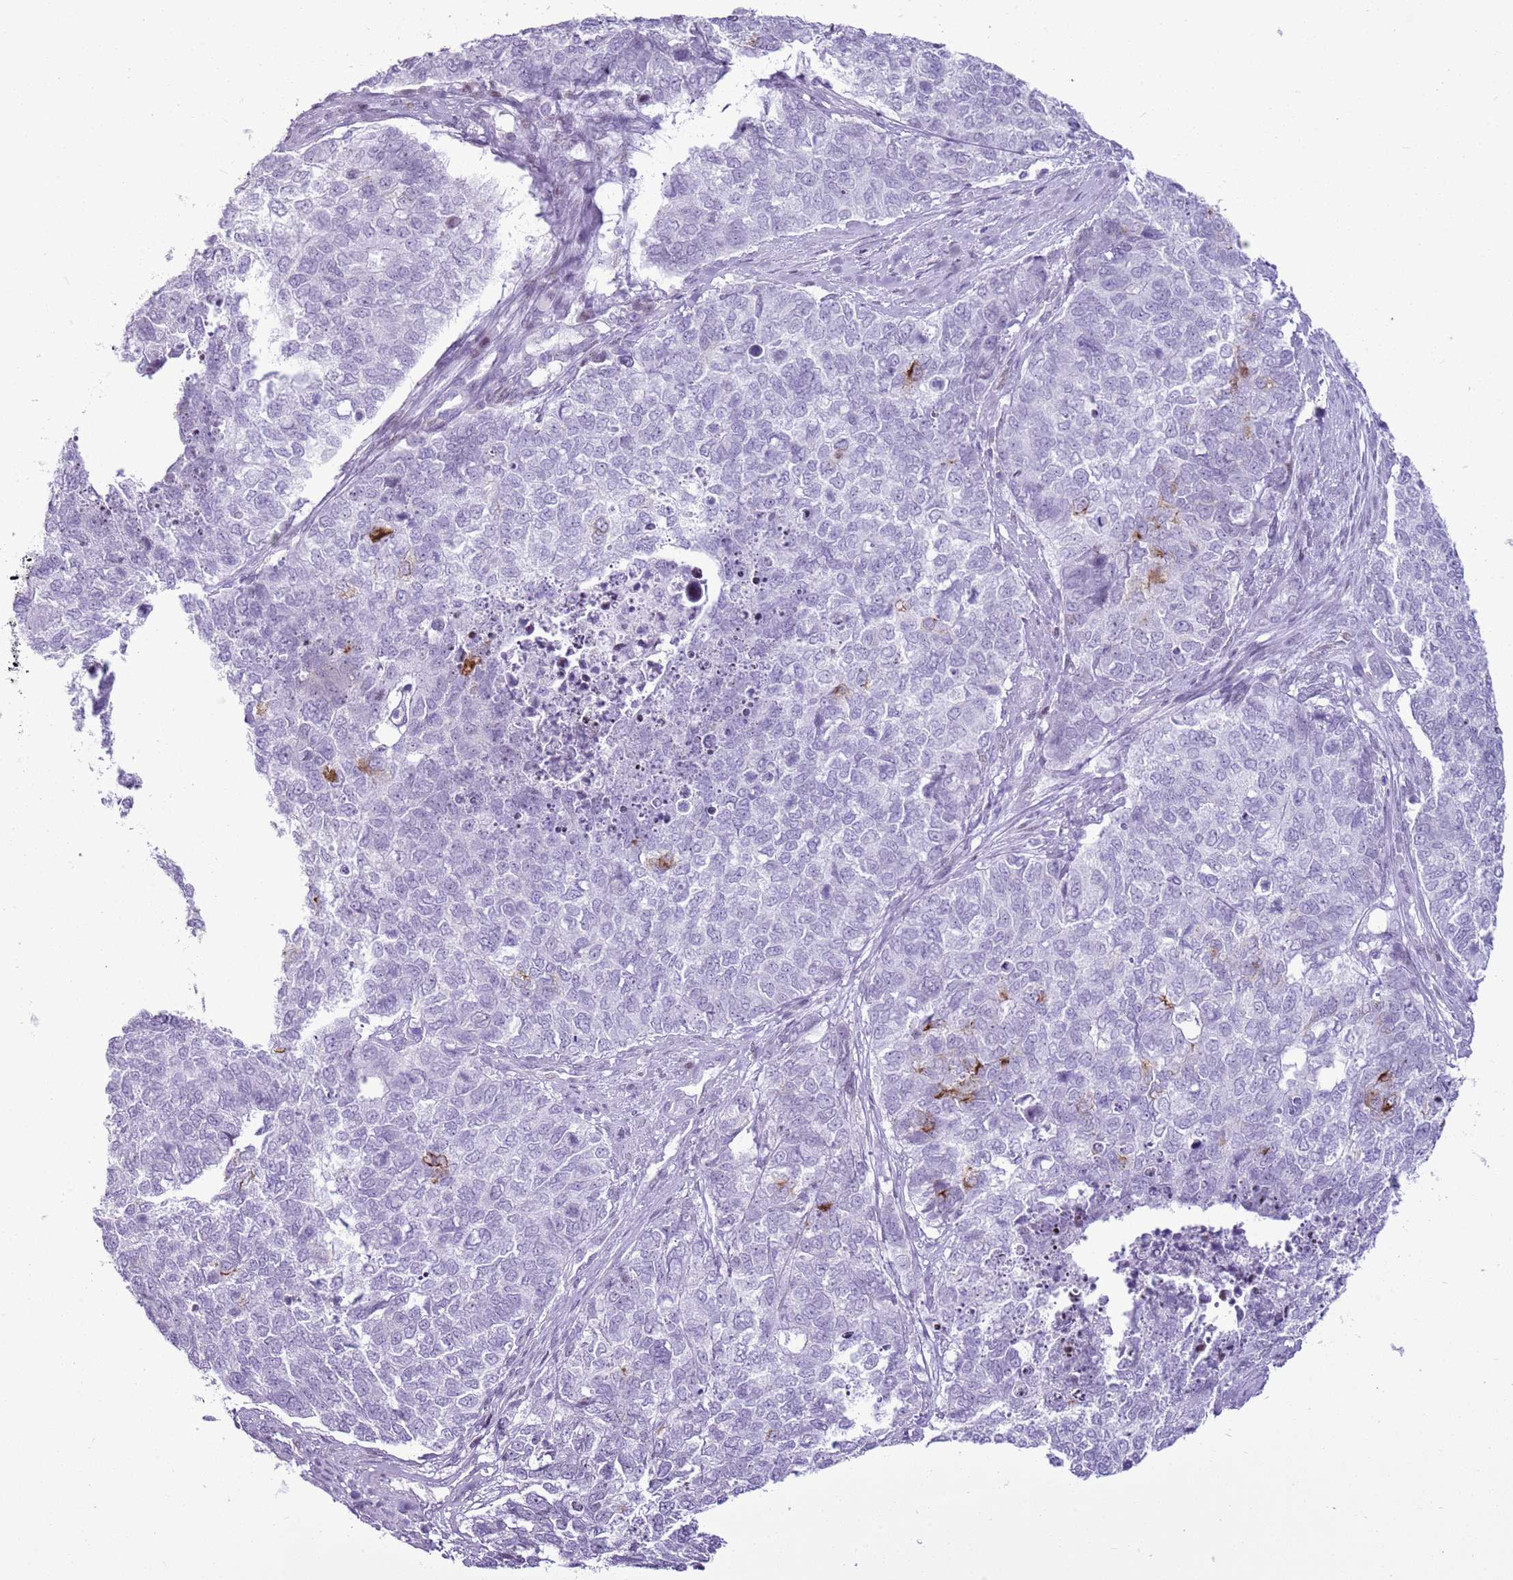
{"staining": {"intensity": "negative", "quantity": "none", "location": "none"}, "tissue": "cervical cancer", "cell_type": "Tumor cells", "image_type": "cancer", "snomed": [{"axis": "morphology", "description": "Squamous cell carcinoma, NOS"}, {"axis": "topography", "description": "Cervix"}], "caption": "Photomicrograph shows no protein expression in tumor cells of cervical cancer tissue.", "gene": "ASIP", "patient": {"sex": "female", "age": 63}}